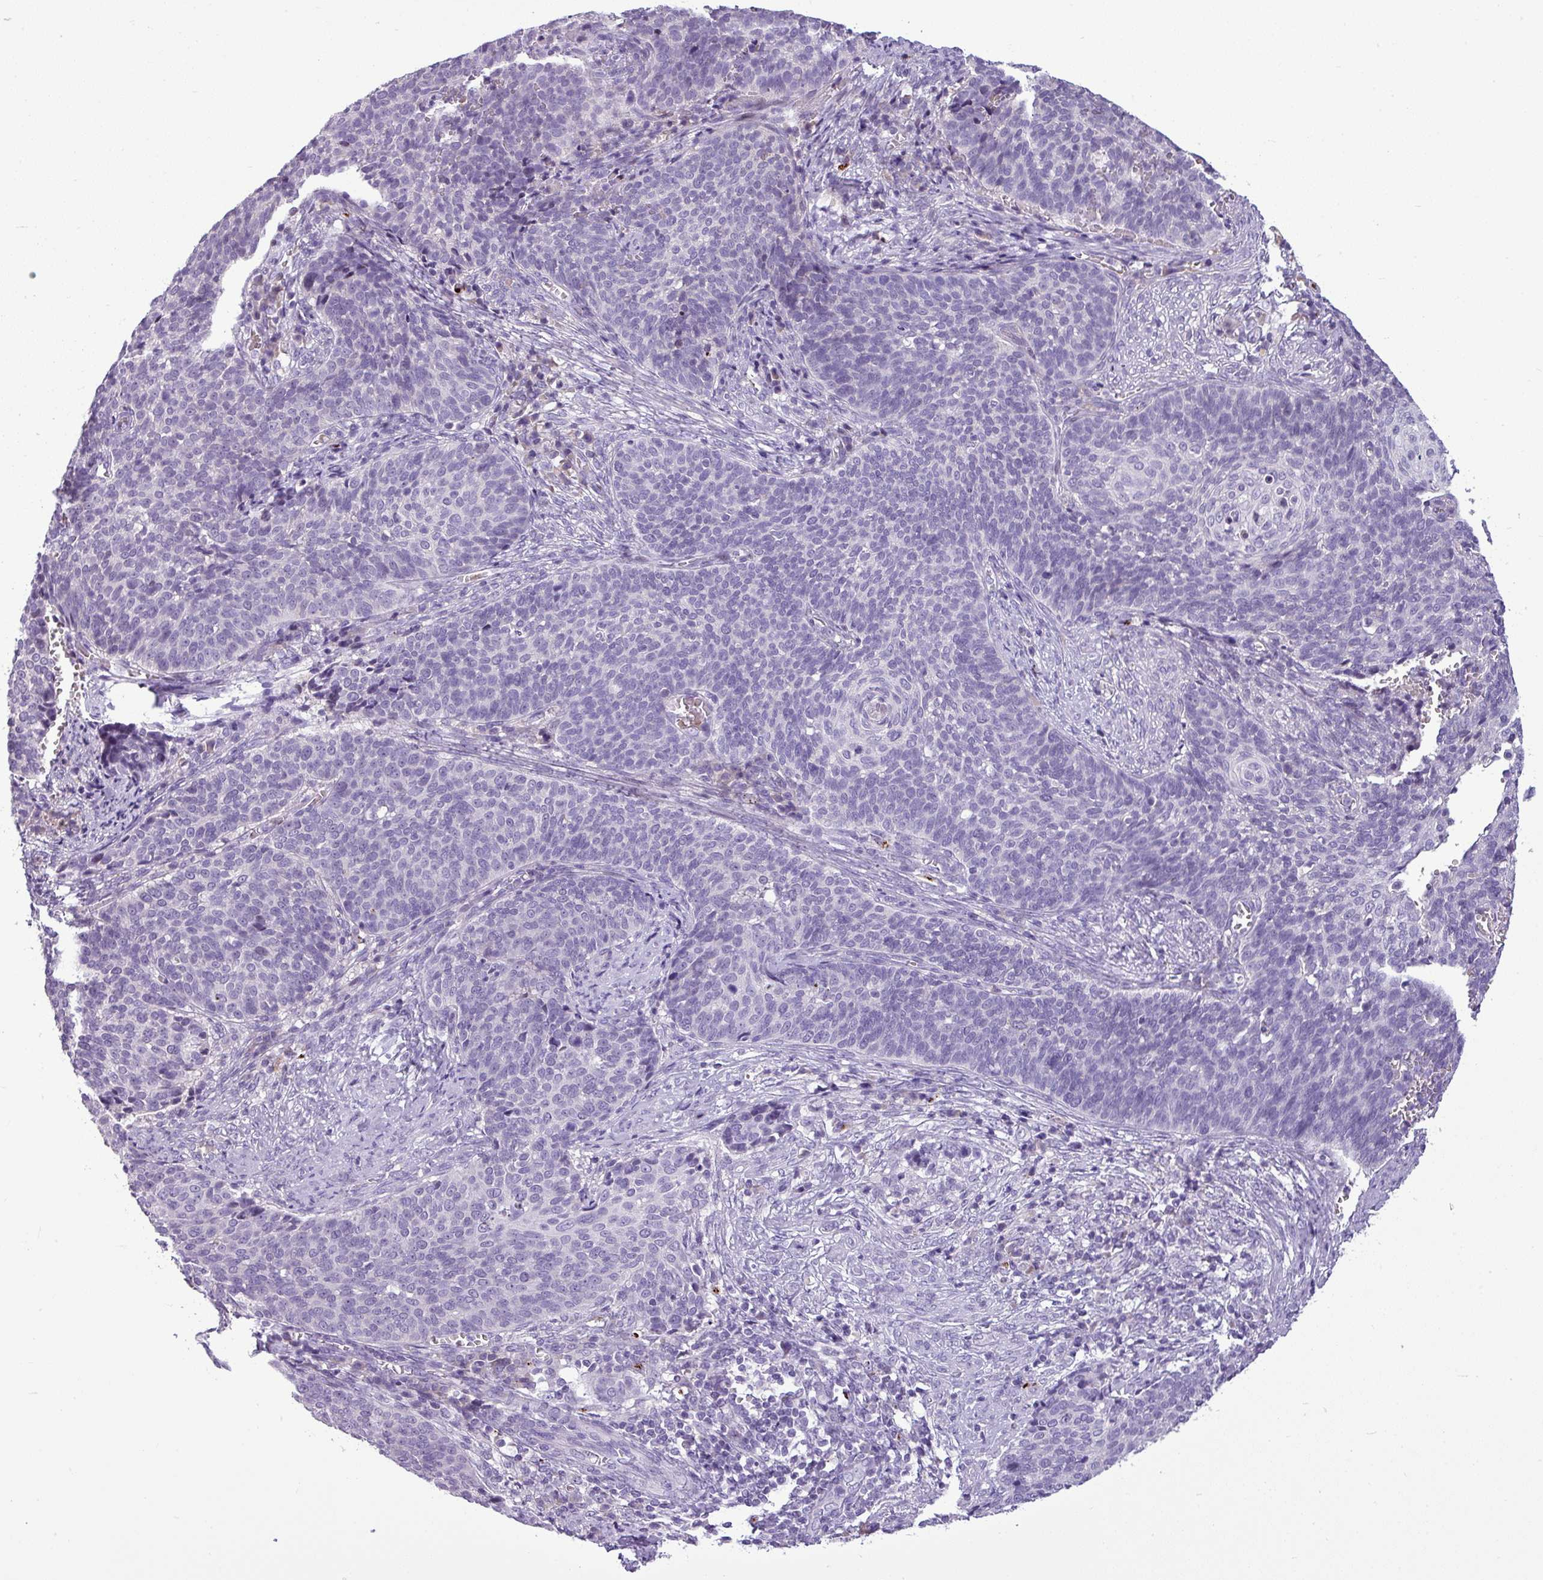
{"staining": {"intensity": "negative", "quantity": "none", "location": "none"}, "tissue": "cervical cancer", "cell_type": "Tumor cells", "image_type": "cancer", "snomed": [{"axis": "morphology", "description": "Normal tissue, NOS"}, {"axis": "morphology", "description": "Squamous cell carcinoma, NOS"}, {"axis": "topography", "description": "Cervix"}], "caption": "Image shows no protein expression in tumor cells of cervical cancer tissue.", "gene": "IL17A", "patient": {"sex": "female", "age": 39}}